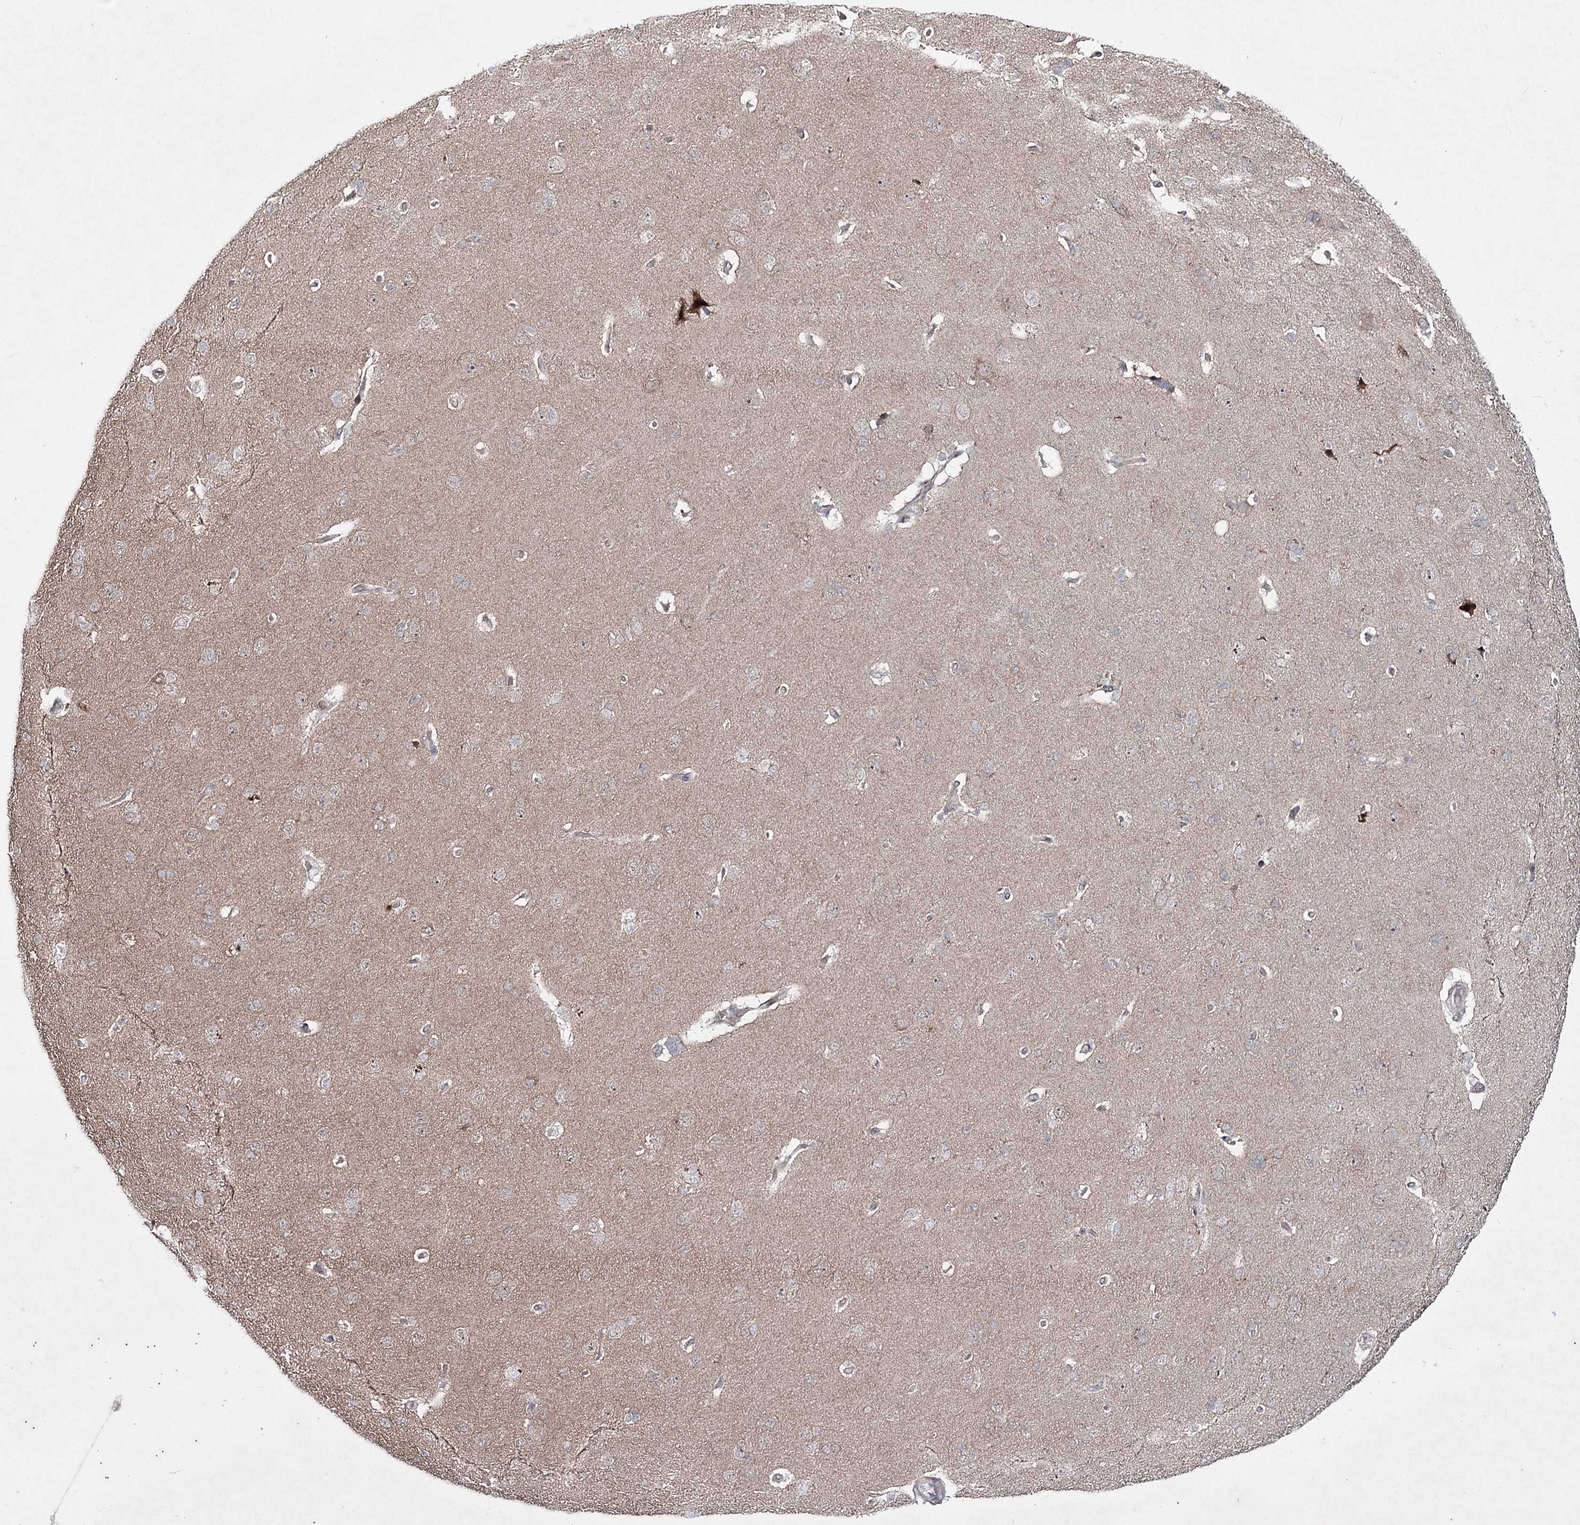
{"staining": {"intensity": "weak", "quantity": "<25%", "location": "cytoplasmic/membranous"}, "tissue": "cerebral cortex", "cell_type": "Endothelial cells", "image_type": "normal", "snomed": [{"axis": "morphology", "description": "Normal tissue, NOS"}, {"axis": "topography", "description": "Cerebral cortex"}], "caption": "Immunohistochemistry (IHC) histopathology image of benign cerebral cortex: cerebral cortex stained with DAB exhibits no significant protein staining in endothelial cells.", "gene": "HOXC11", "patient": {"sex": "male", "age": 62}}